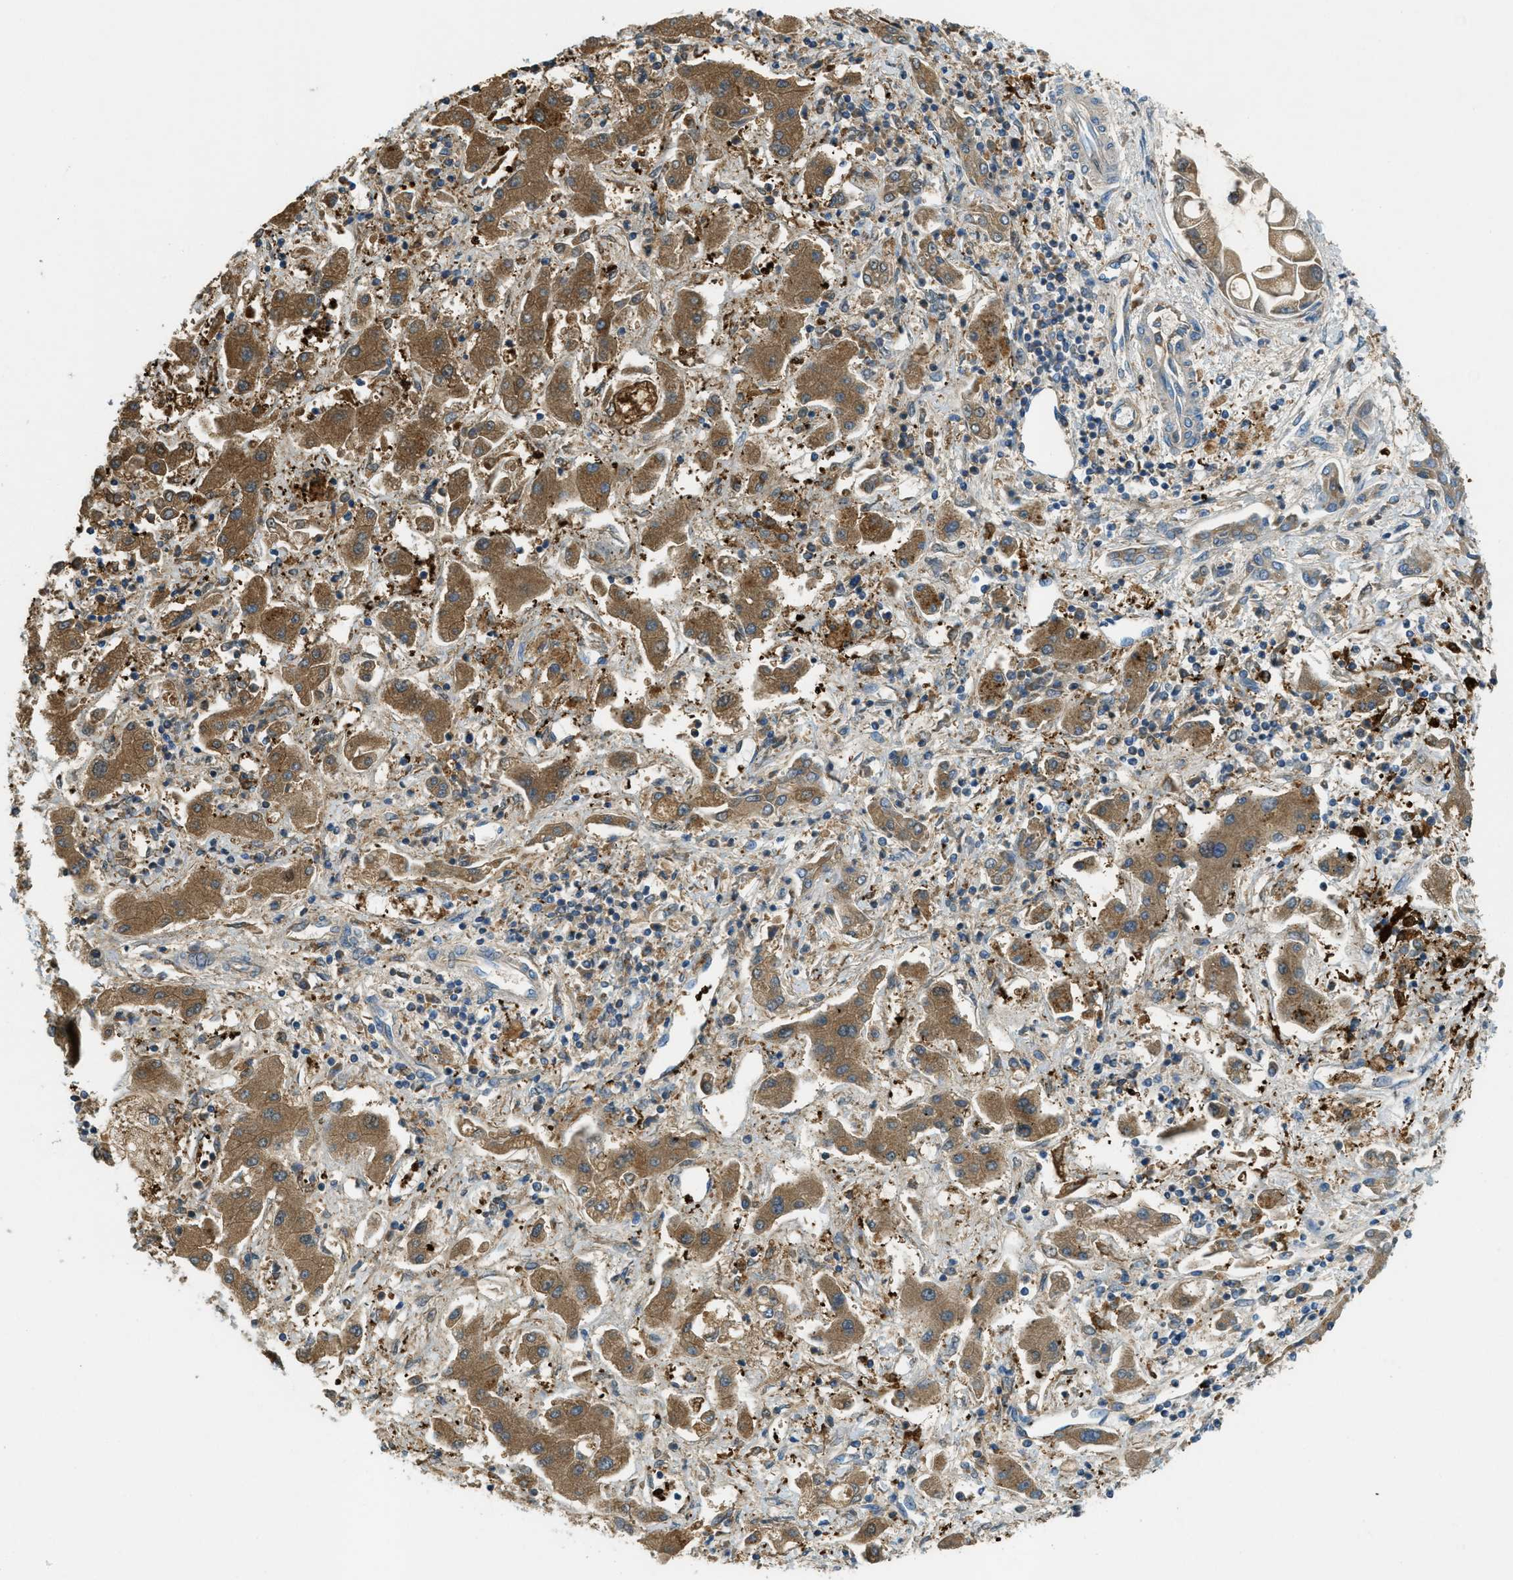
{"staining": {"intensity": "moderate", "quantity": ">75%", "location": "cytoplasmic/membranous"}, "tissue": "liver cancer", "cell_type": "Tumor cells", "image_type": "cancer", "snomed": [{"axis": "morphology", "description": "Cholangiocarcinoma"}, {"axis": "topography", "description": "Liver"}], "caption": "Liver cancer (cholangiocarcinoma) stained with a brown dye shows moderate cytoplasmic/membranous positive staining in approximately >75% of tumor cells.", "gene": "RFFL", "patient": {"sex": "male", "age": 50}}